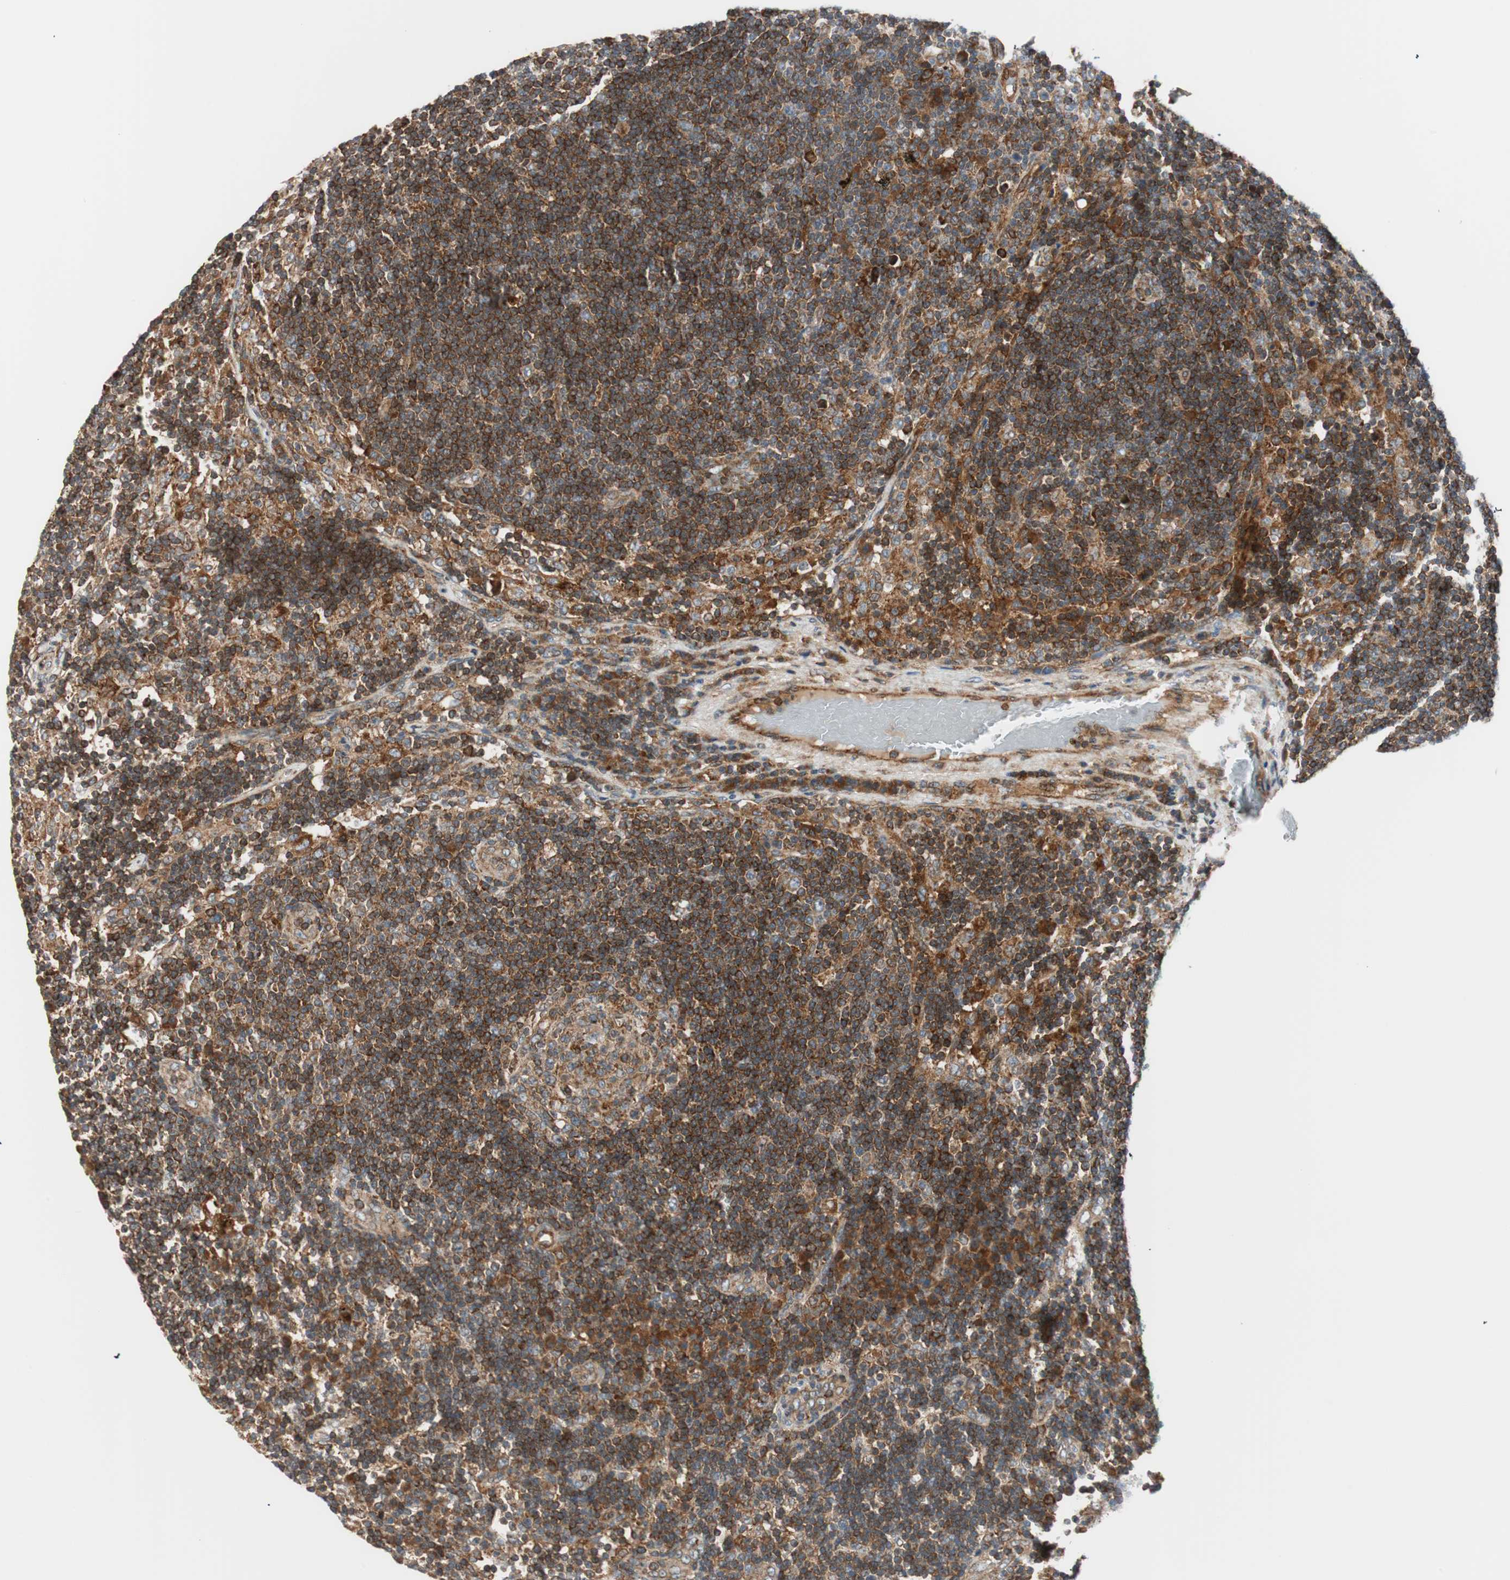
{"staining": {"intensity": "moderate", "quantity": "<25%", "location": "cytoplasmic/membranous"}, "tissue": "lymph node", "cell_type": "Germinal center cells", "image_type": "normal", "snomed": [{"axis": "morphology", "description": "Normal tissue, NOS"}, {"axis": "morphology", "description": "Squamous cell carcinoma, metastatic, NOS"}, {"axis": "topography", "description": "Lymph node"}], "caption": "Protein analysis of benign lymph node exhibits moderate cytoplasmic/membranous positivity in approximately <25% of germinal center cells.", "gene": "ABI1", "patient": {"sex": "female", "age": 53}}